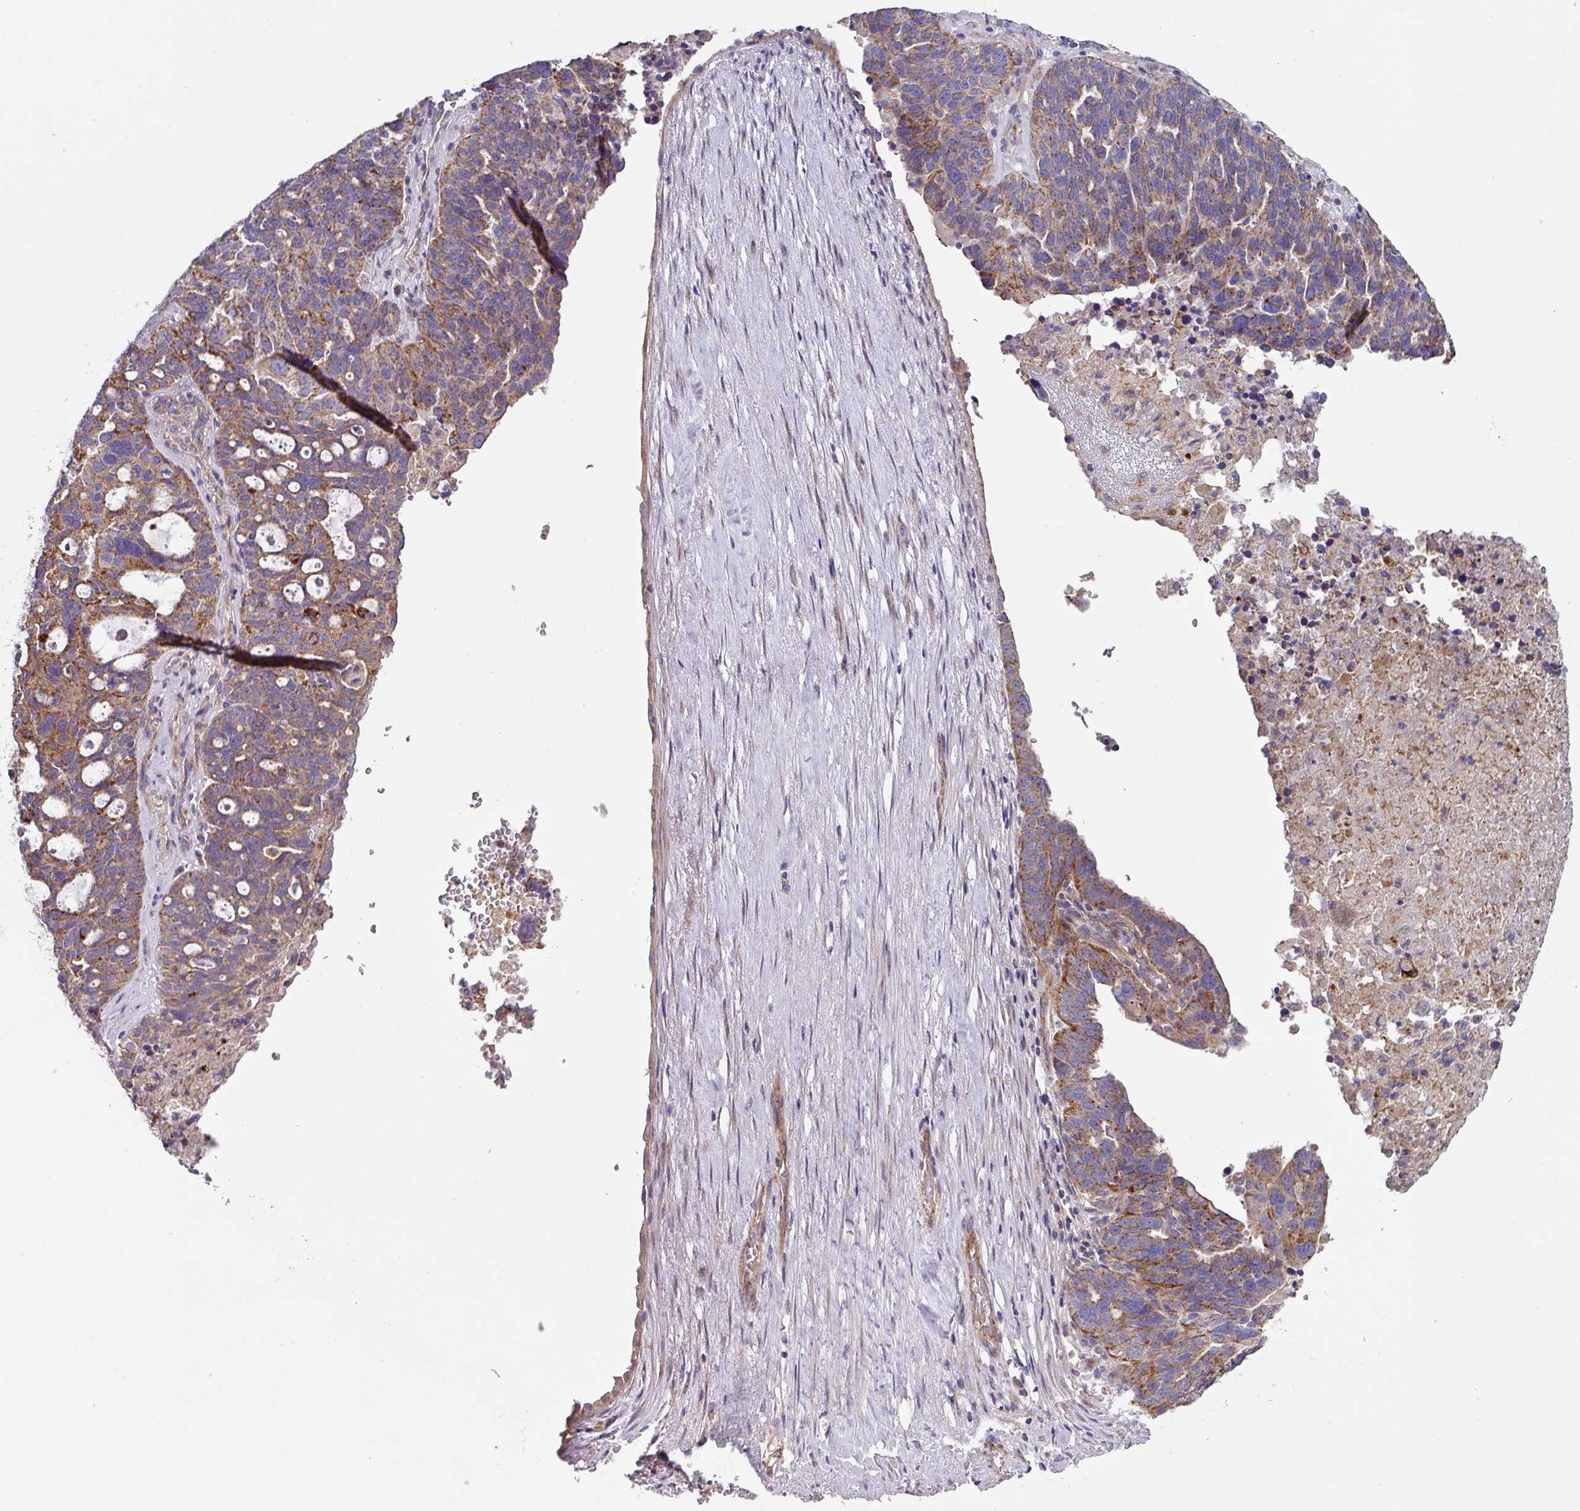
{"staining": {"intensity": "moderate", "quantity": ">75%", "location": "cytoplasmic/membranous"}, "tissue": "ovarian cancer", "cell_type": "Tumor cells", "image_type": "cancer", "snomed": [{"axis": "morphology", "description": "Cystadenocarcinoma, serous, NOS"}, {"axis": "topography", "description": "Ovary"}], "caption": "The immunohistochemical stain highlights moderate cytoplasmic/membranous positivity in tumor cells of ovarian serous cystadenocarcinoma tissue.", "gene": "DCAF12L2", "patient": {"sex": "female", "age": 59}}